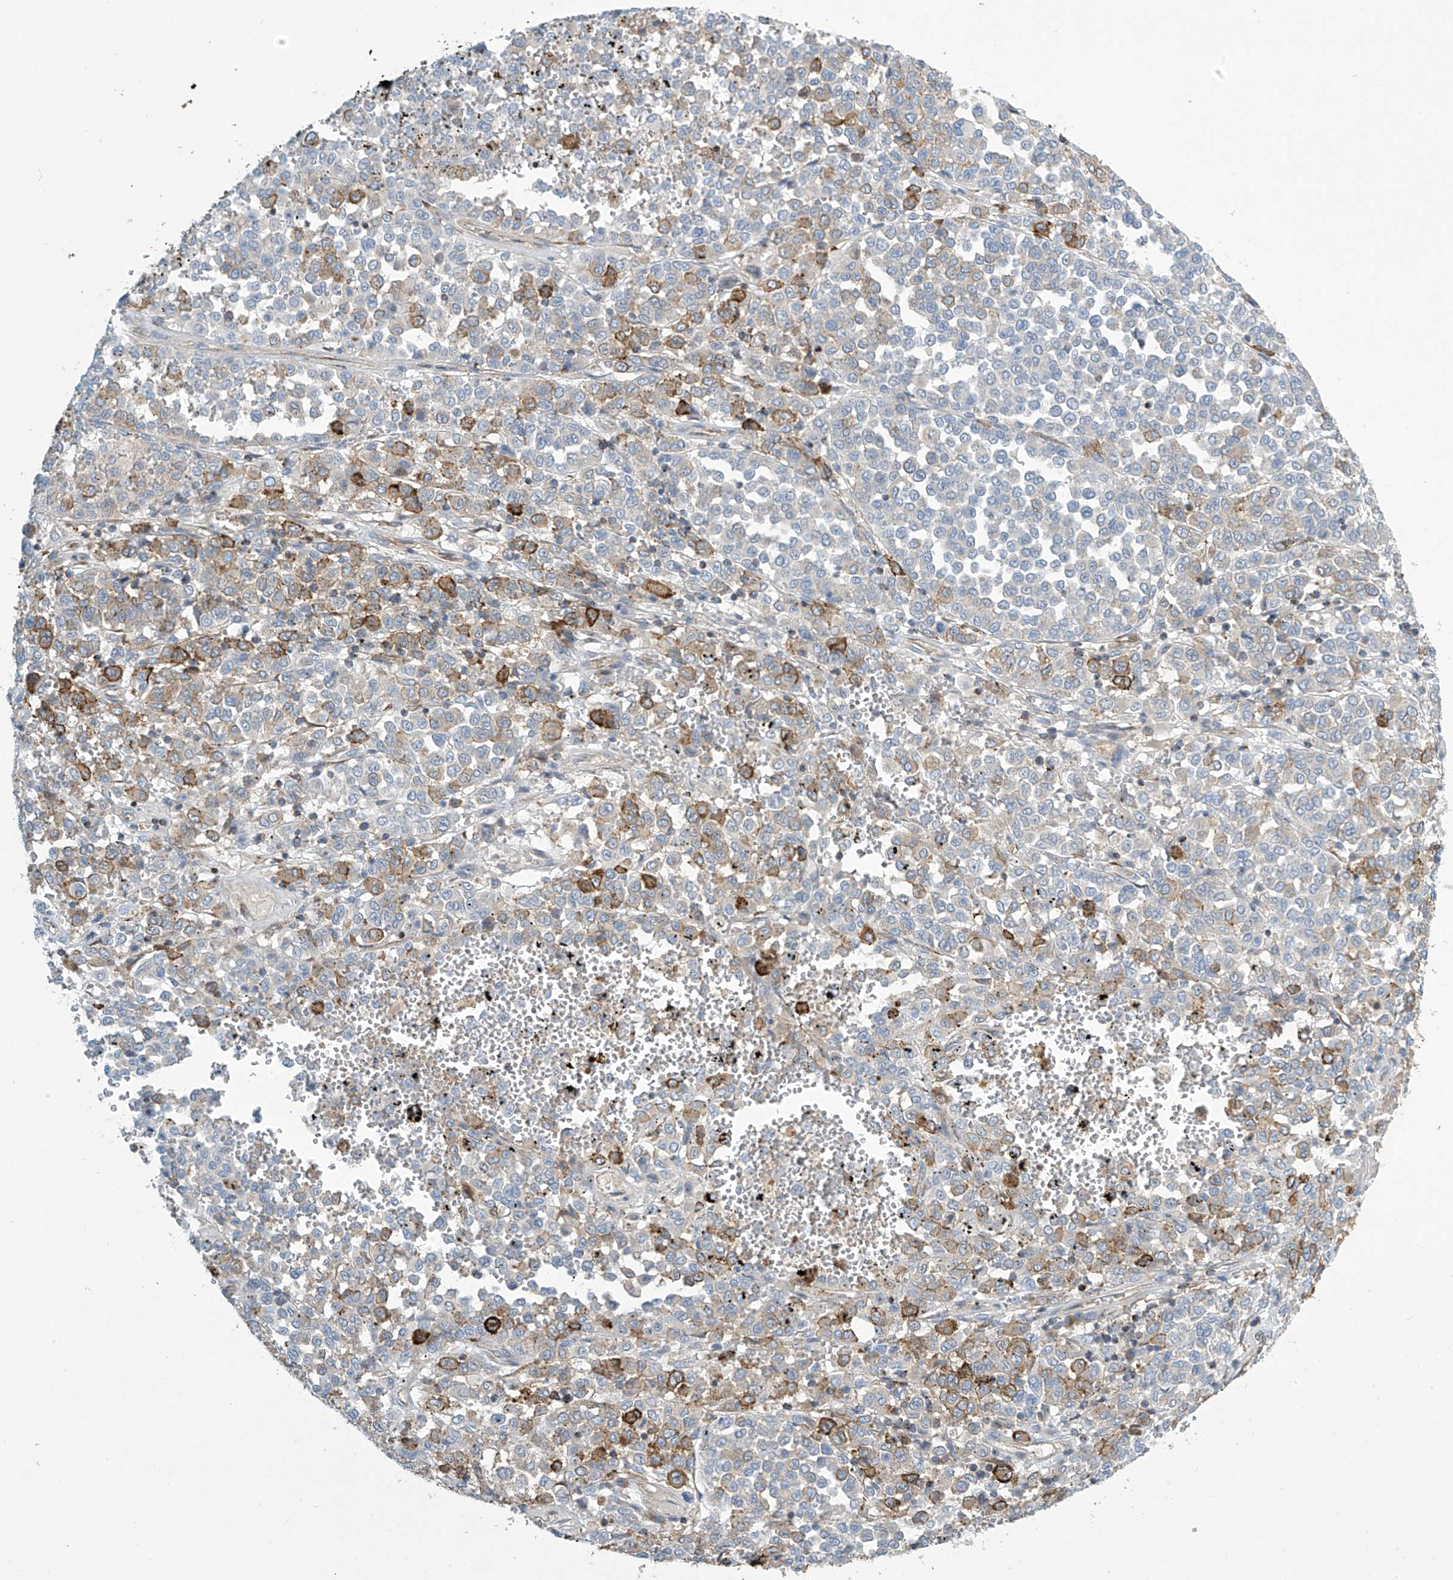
{"staining": {"intensity": "moderate", "quantity": "<25%", "location": "cytoplasmic/membranous"}, "tissue": "melanoma", "cell_type": "Tumor cells", "image_type": "cancer", "snomed": [{"axis": "morphology", "description": "Malignant melanoma, Metastatic site"}, {"axis": "topography", "description": "Pancreas"}], "caption": "Malignant melanoma (metastatic site) was stained to show a protein in brown. There is low levels of moderate cytoplasmic/membranous staining in about <25% of tumor cells. (DAB = brown stain, brightfield microscopy at high magnification).", "gene": "IBA57", "patient": {"sex": "female", "age": 30}}